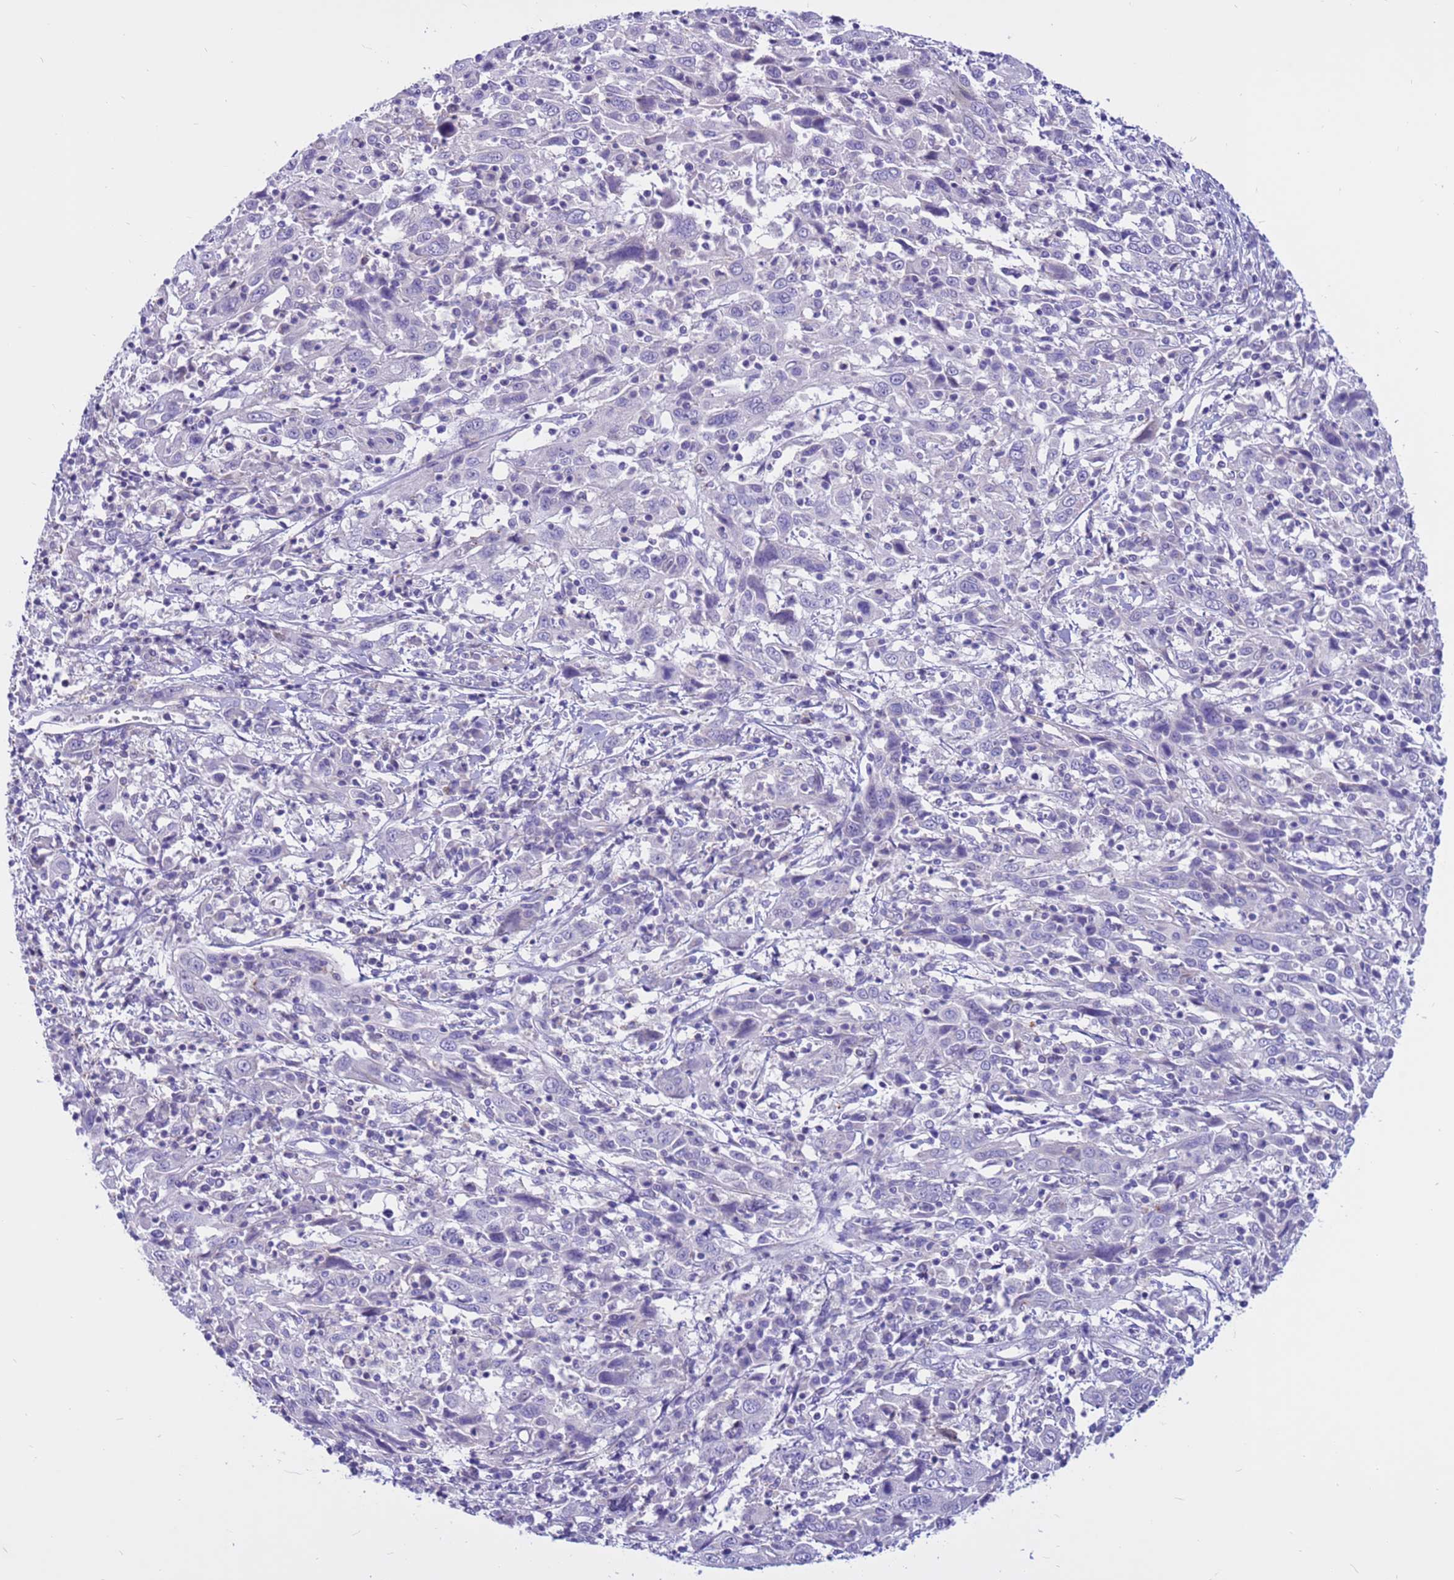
{"staining": {"intensity": "negative", "quantity": "none", "location": "none"}, "tissue": "cervical cancer", "cell_type": "Tumor cells", "image_type": "cancer", "snomed": [{"axis": "morphology", "description": "Squamous cell carcinoma, NOS"}, {"axis": "topography", "description": "Cervix"}], "caption": "The photomicrograph shows no staining of tumor cells in cervical cancer (squamous cell carcinoma).", "gene": "PDE10A", "patient": {"sex": "female", "age": 46}}